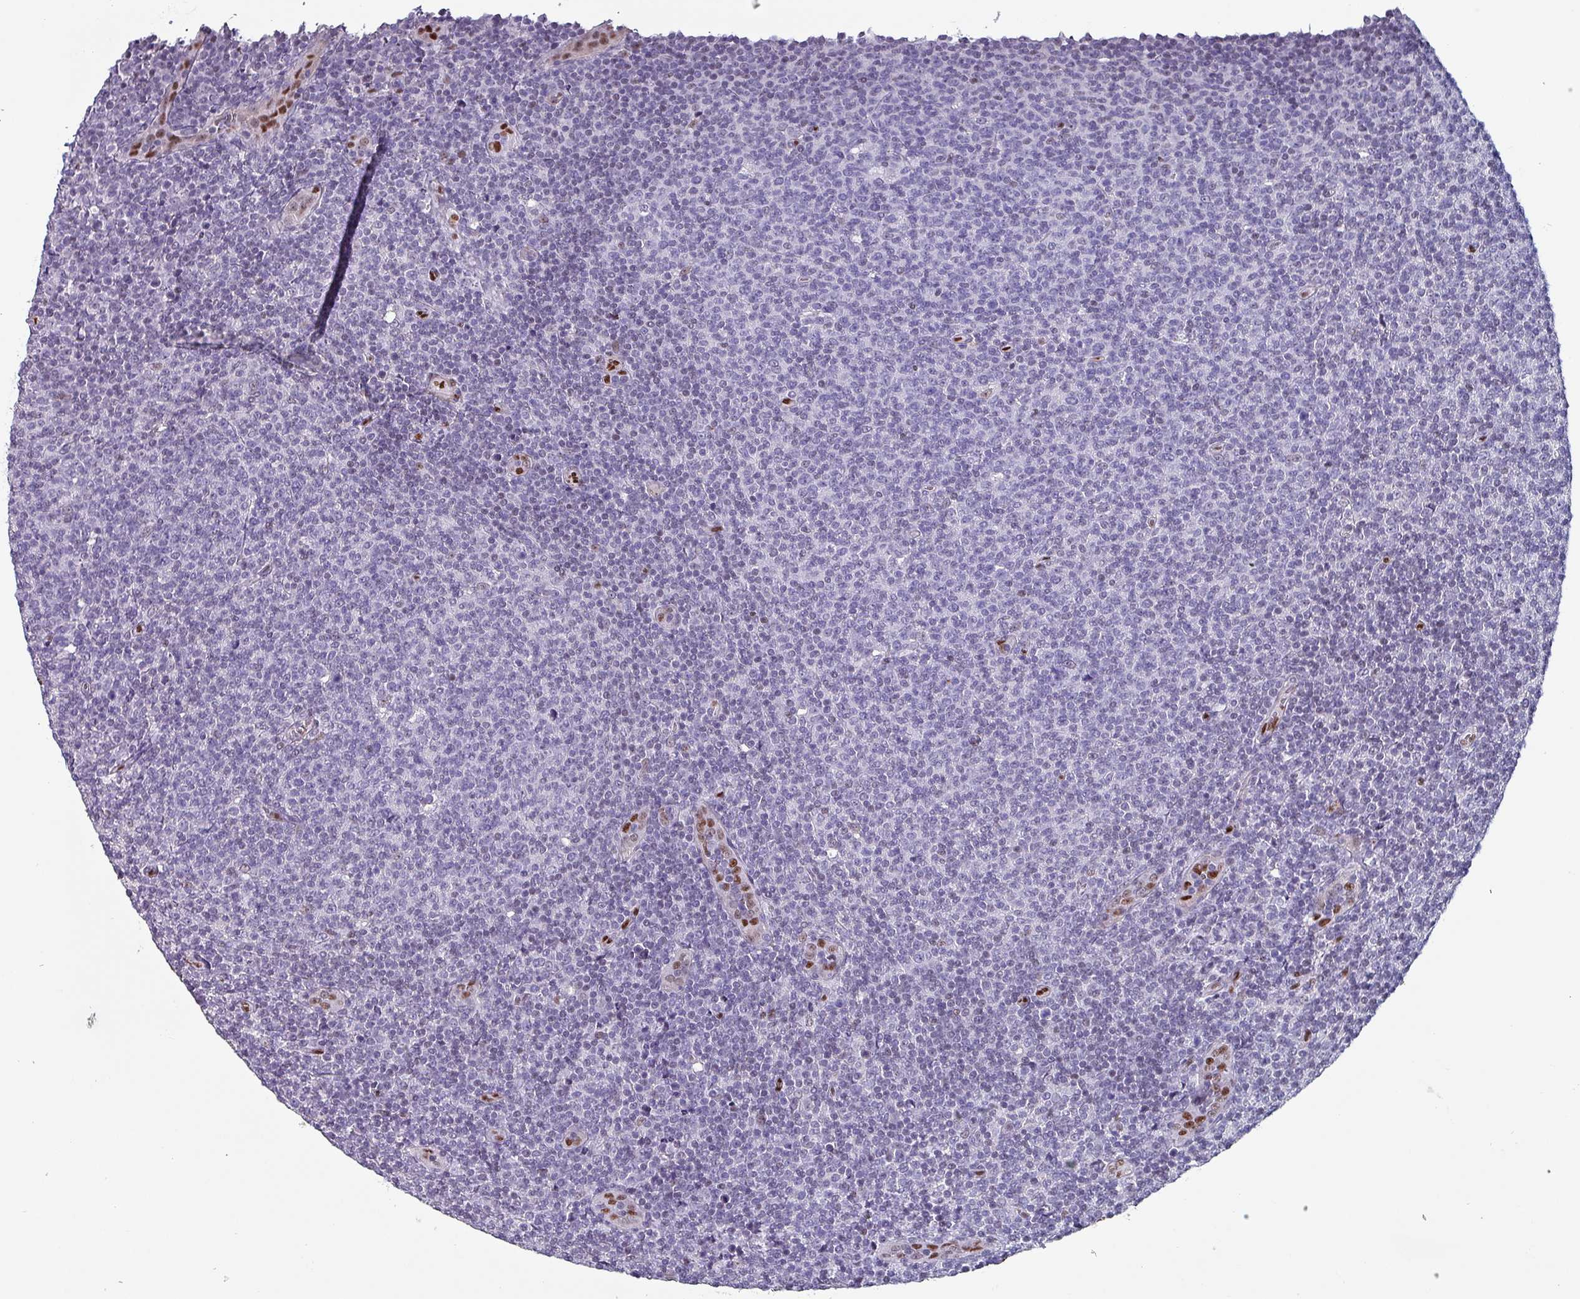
{"staining": {"intensity": "negative", "quantity": "none", "location": "none"}, "tissue": "lymphoma", "cell_type": "Tumor cells", "image_type": "cancer", "snomed": [{"axis": "morphology", "description": "Malignant lymphoma, non-Hodgkin's type, Low grade"}, {"axis": "topography", "description": "Lymph node"}], "caption": "Protein analysis of low-grade malignant lymphoma, non-Hodgkin's type demonstrates no significant expression in tumor cells.", "gene": "ZNF816-ZNF321P", "patient": {"sex": "male", "age": 66}}